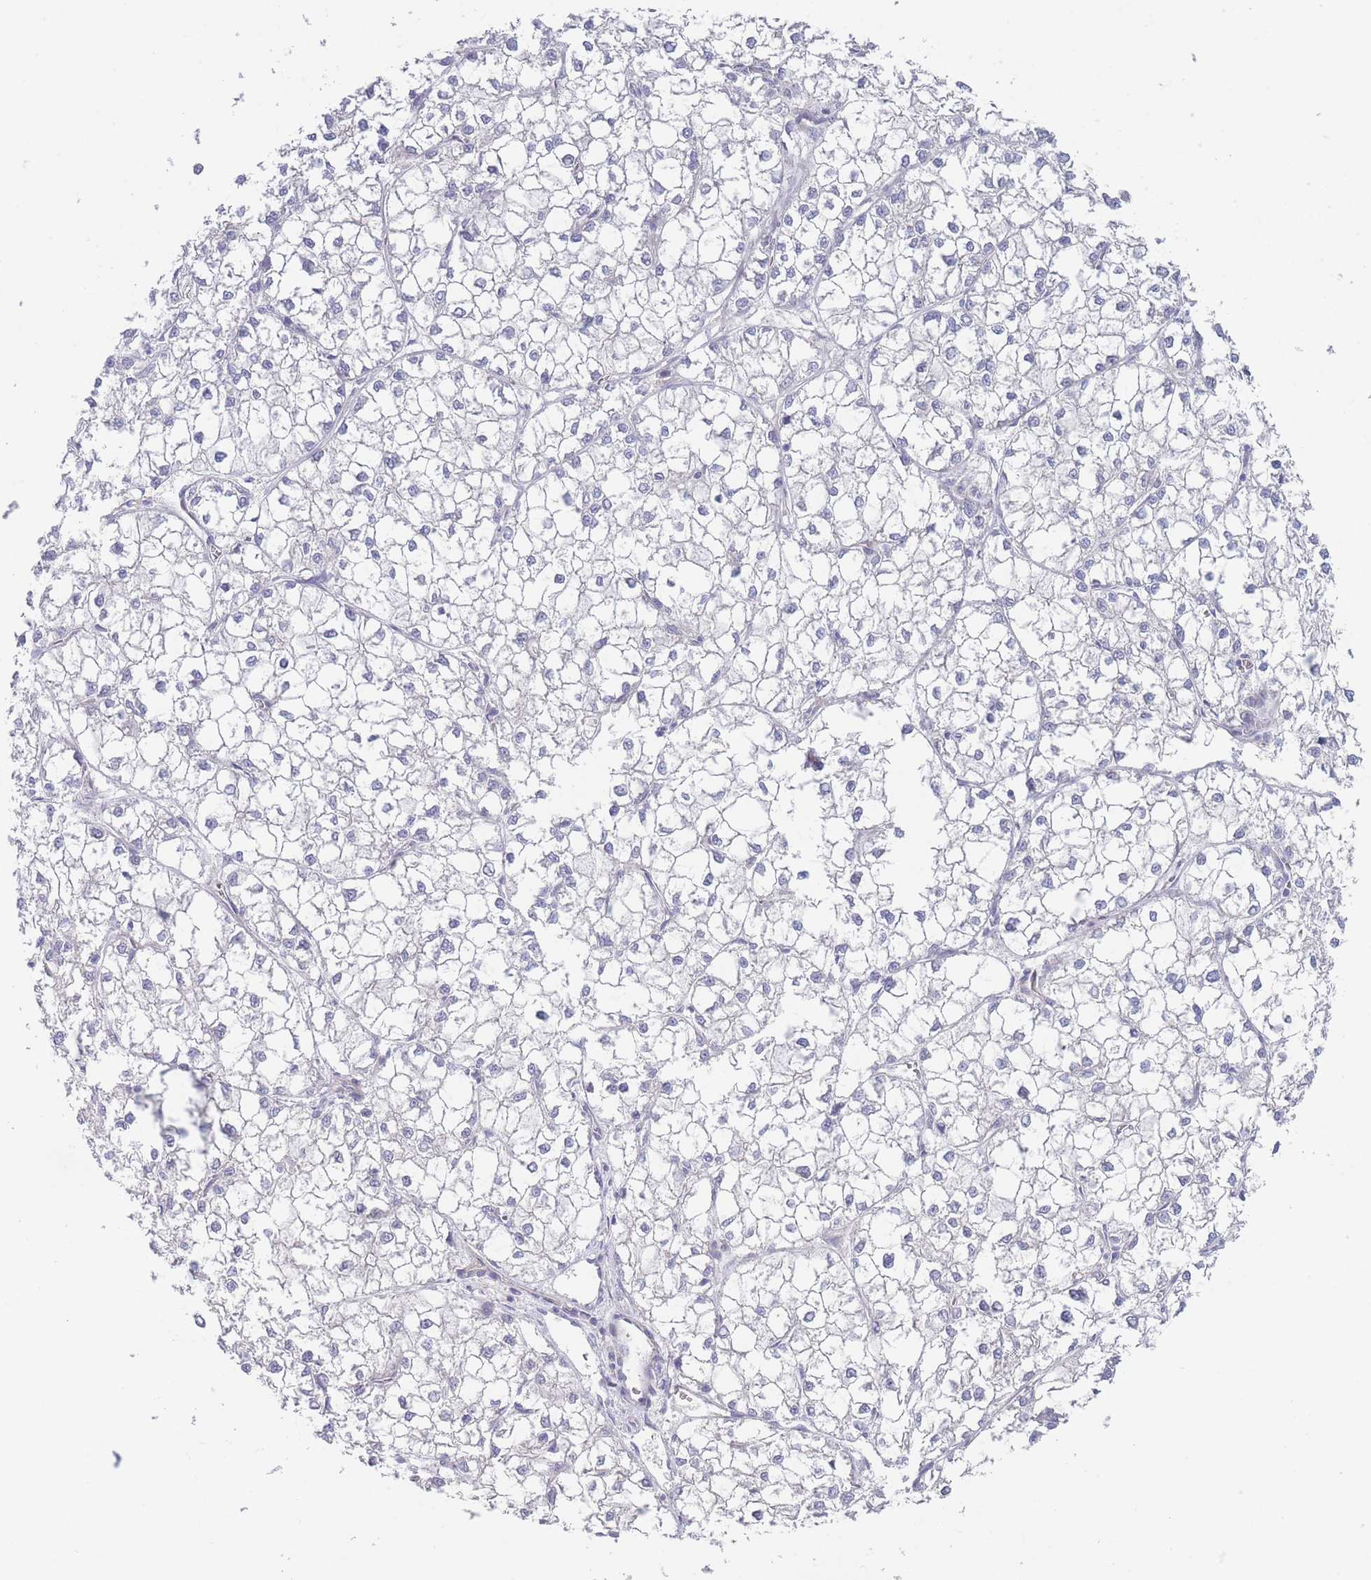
{"staining": {"intensity": "negative", "quantity": "none", "location": "none"}, "tissue": "liver cancer", "cell_type": "Tumor cells", "image_type": "cancer", "snomed": [{"axis": "morphology", "description": "Carcinoma, Hepatocellular, NOS"}, {"axis": "topography", "description": "Liver"}], "caption": "Tumor cells show no significant protein expression in hepatocellular carcinoma (liver).", "gene": "ZNF281", "patient": {"sex": "female", "age": 43}}